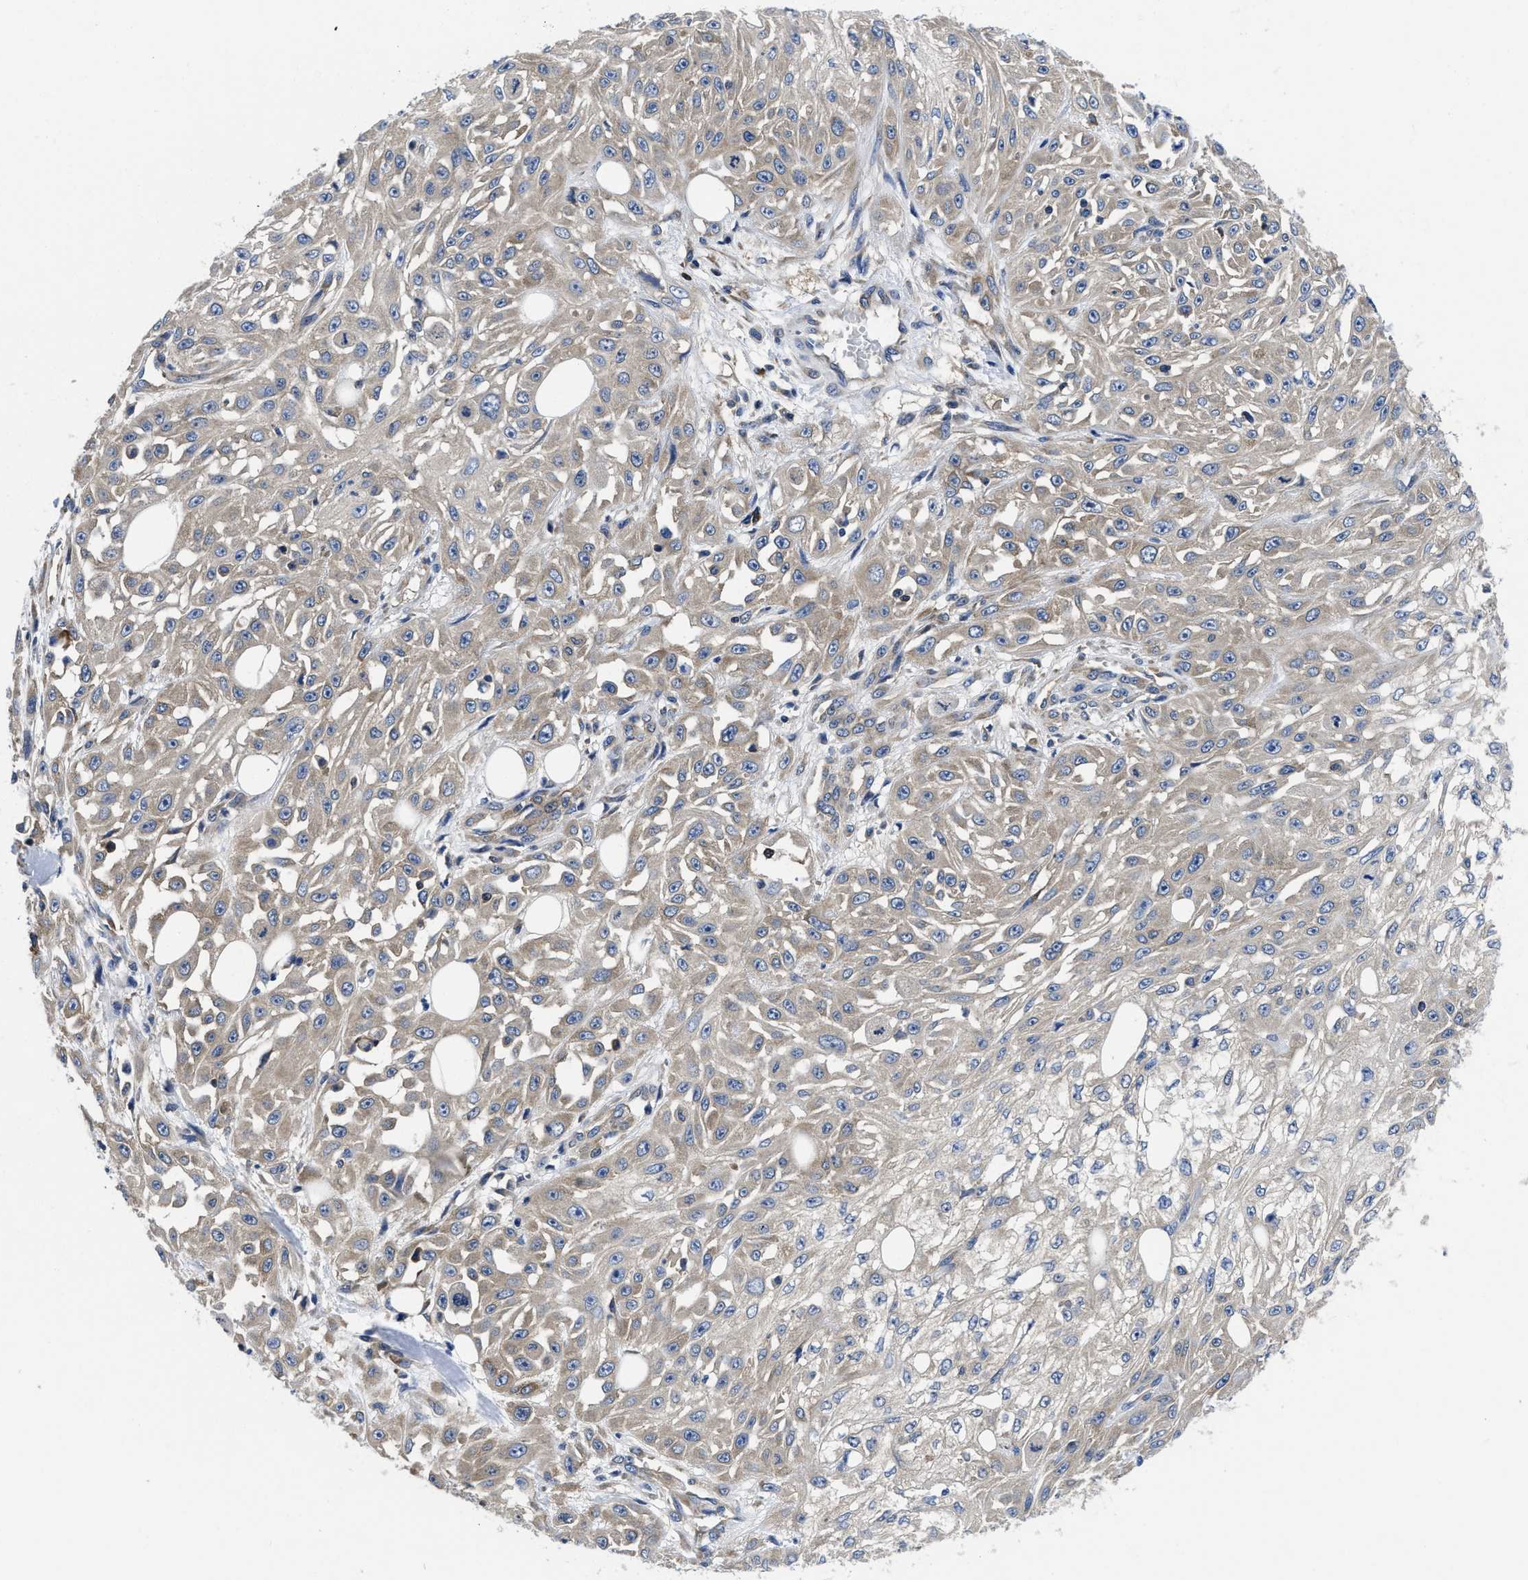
{"staining": {"intensity": "weak", "quantity": "<25%", "location": "cytoplasmic/membranous"}, "tissue": "skin cancer", "cell_type": "Tumor cells", "image_type": "cancer", "snomed": [{"axis": "morphology", "description": "Squamous cell carcinoma, NOS"}, {"axis": "morphology", "description": "Squamous cell carcinoma, metastatic, NOS"}, {"axis": "topography", "description": "Skin"}, {"axis": "topography", "description": "Lymph node"}], "caption": "DAB (3,3'-diaminobenzidine) immunohistochemical staining of human skin cancer (squamous cell carcinoma) shows no significant staining in tumor cells.", "gene": "YARS1", "patient": {"sex": "male", "age": 75}}